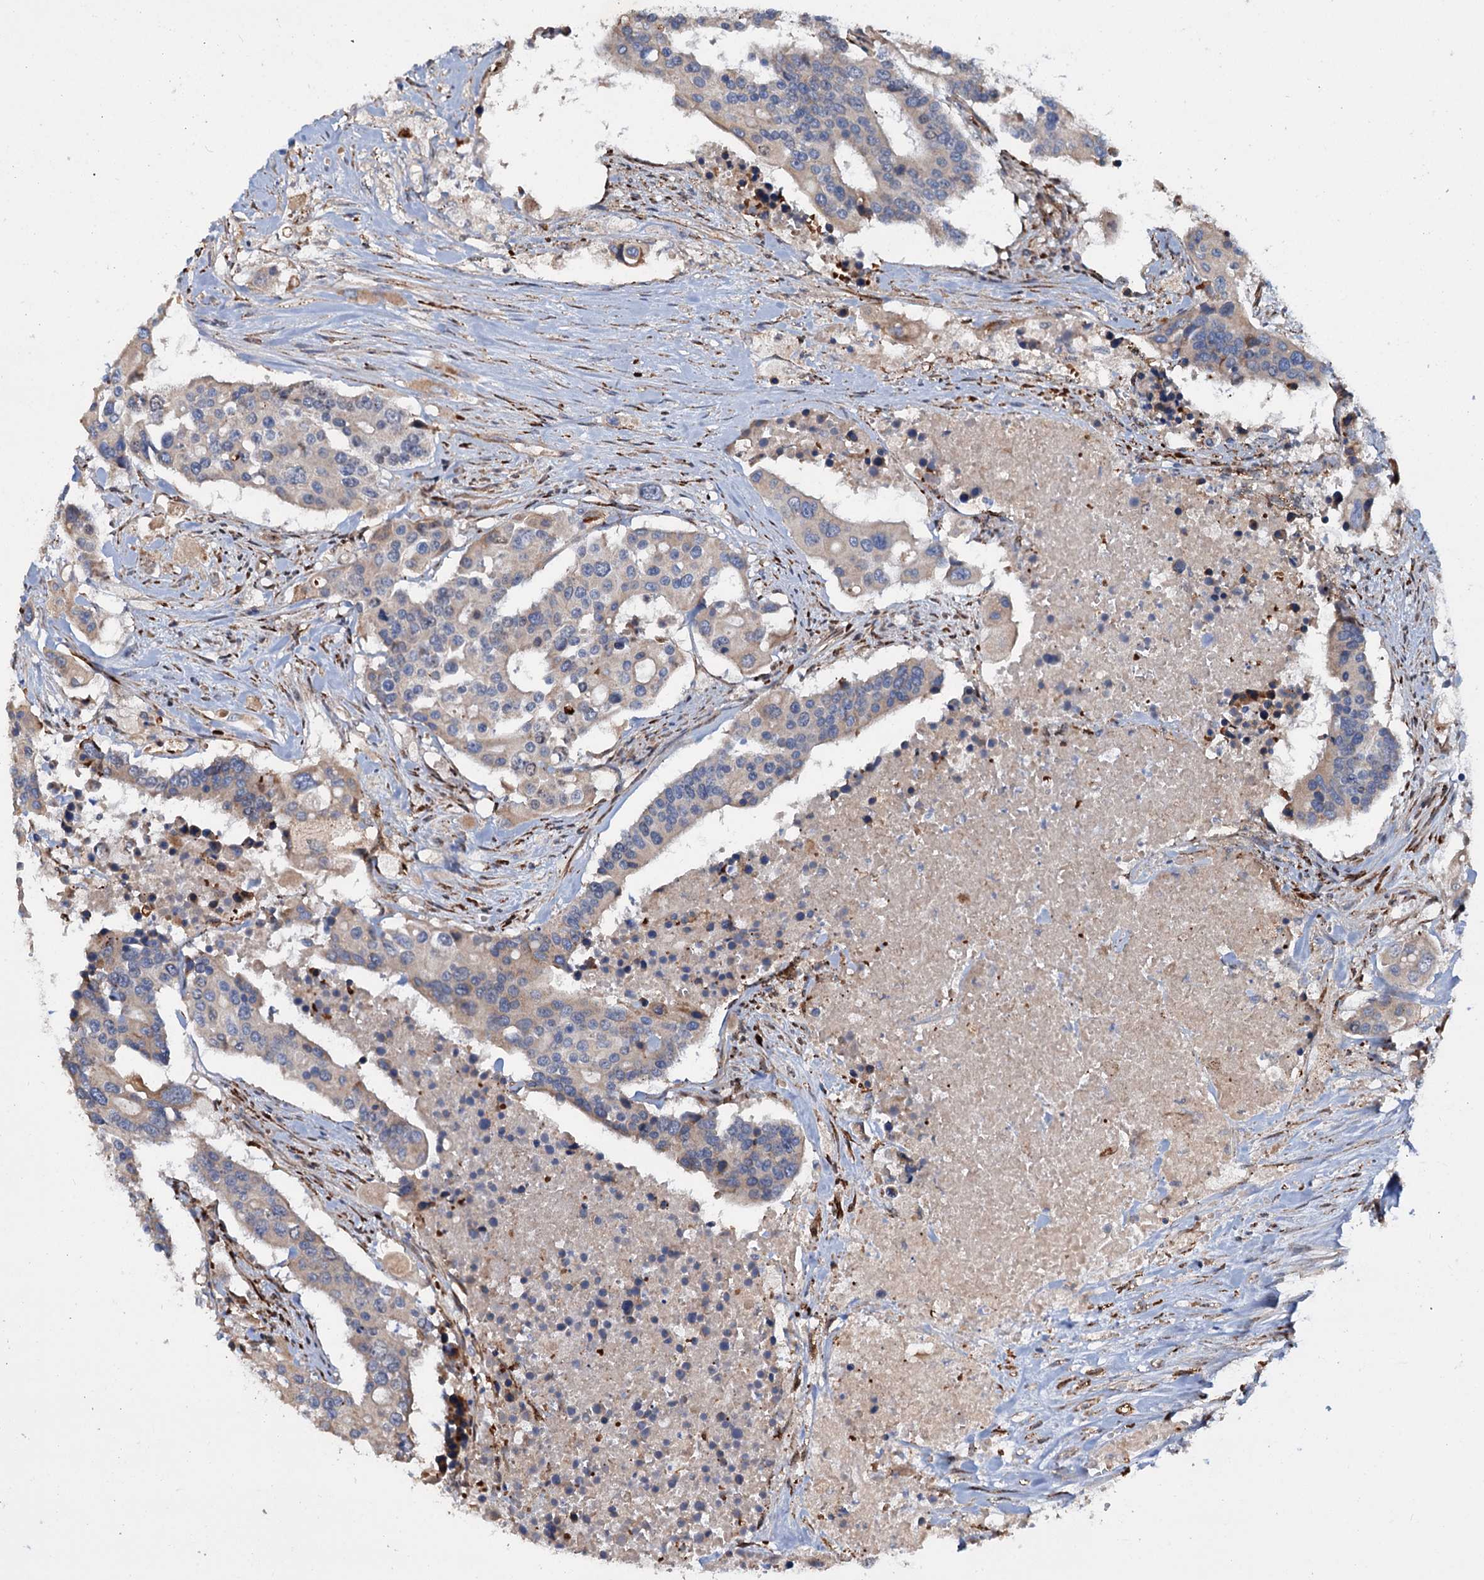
{"staining": {"intensity": "weak", "quantity": "25%-75%", "location": "cytoplasmic/membranous"}, "tissue": "colorectal cancer", "cell_type": "Tumor cells", "image_type": "cancer", "snomed": [{"axis": "morphology", "description": "Adenocarcinoma, NOS"}, {"axis": "topography", "description": "Colon"}], "caption": "DAB immunohistochemical staining of human colorectal cancer displays weak cytoplasmic/membranous protein positivity in approximately 25%-75% of tumor cells.", "gene": "PTDSS2", "patient": {"sex": "male", "age": 77}}